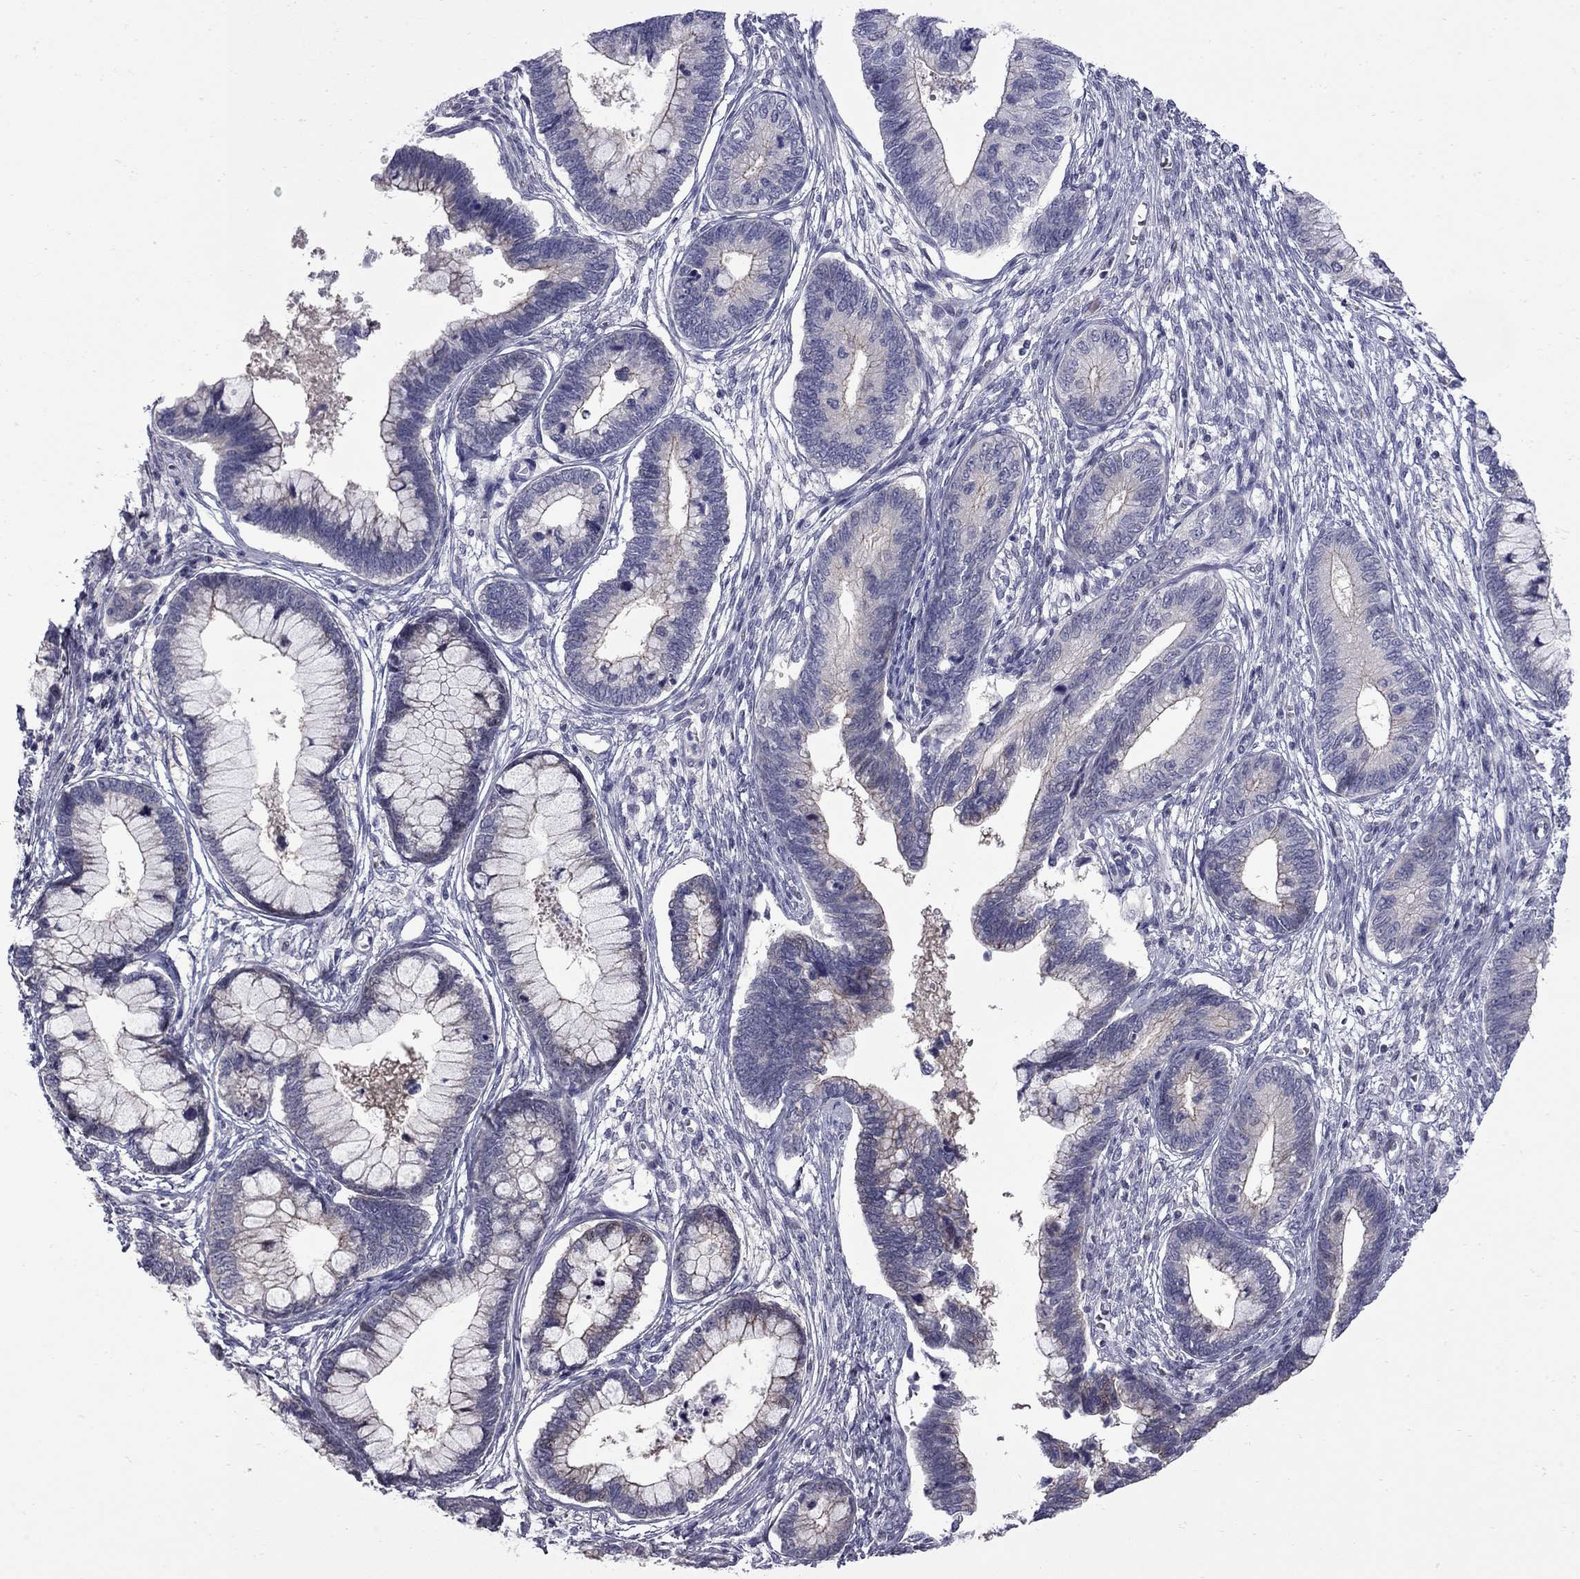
{"staining": {"intensity": "moderate", "quantity": "<25%", "location": "cytoplasmic/membranous"}, "tissue": "cervical cancer", "cell_type": "Tumor cells", "image_type": "cancer", "snomed": [{"axis": "morphology", "description": "Adenocarcinoma, NOS"}, {"axis": "topography", "description": "Cervix"}], "caption": "Immunohistochemical staining of cervical cancer reveals low levels of moderate cytoplasmic/membranous expression in about <25% of tumor cells.", "gene": "NRARP", "patient": {"sex": "female", "age": 44}}